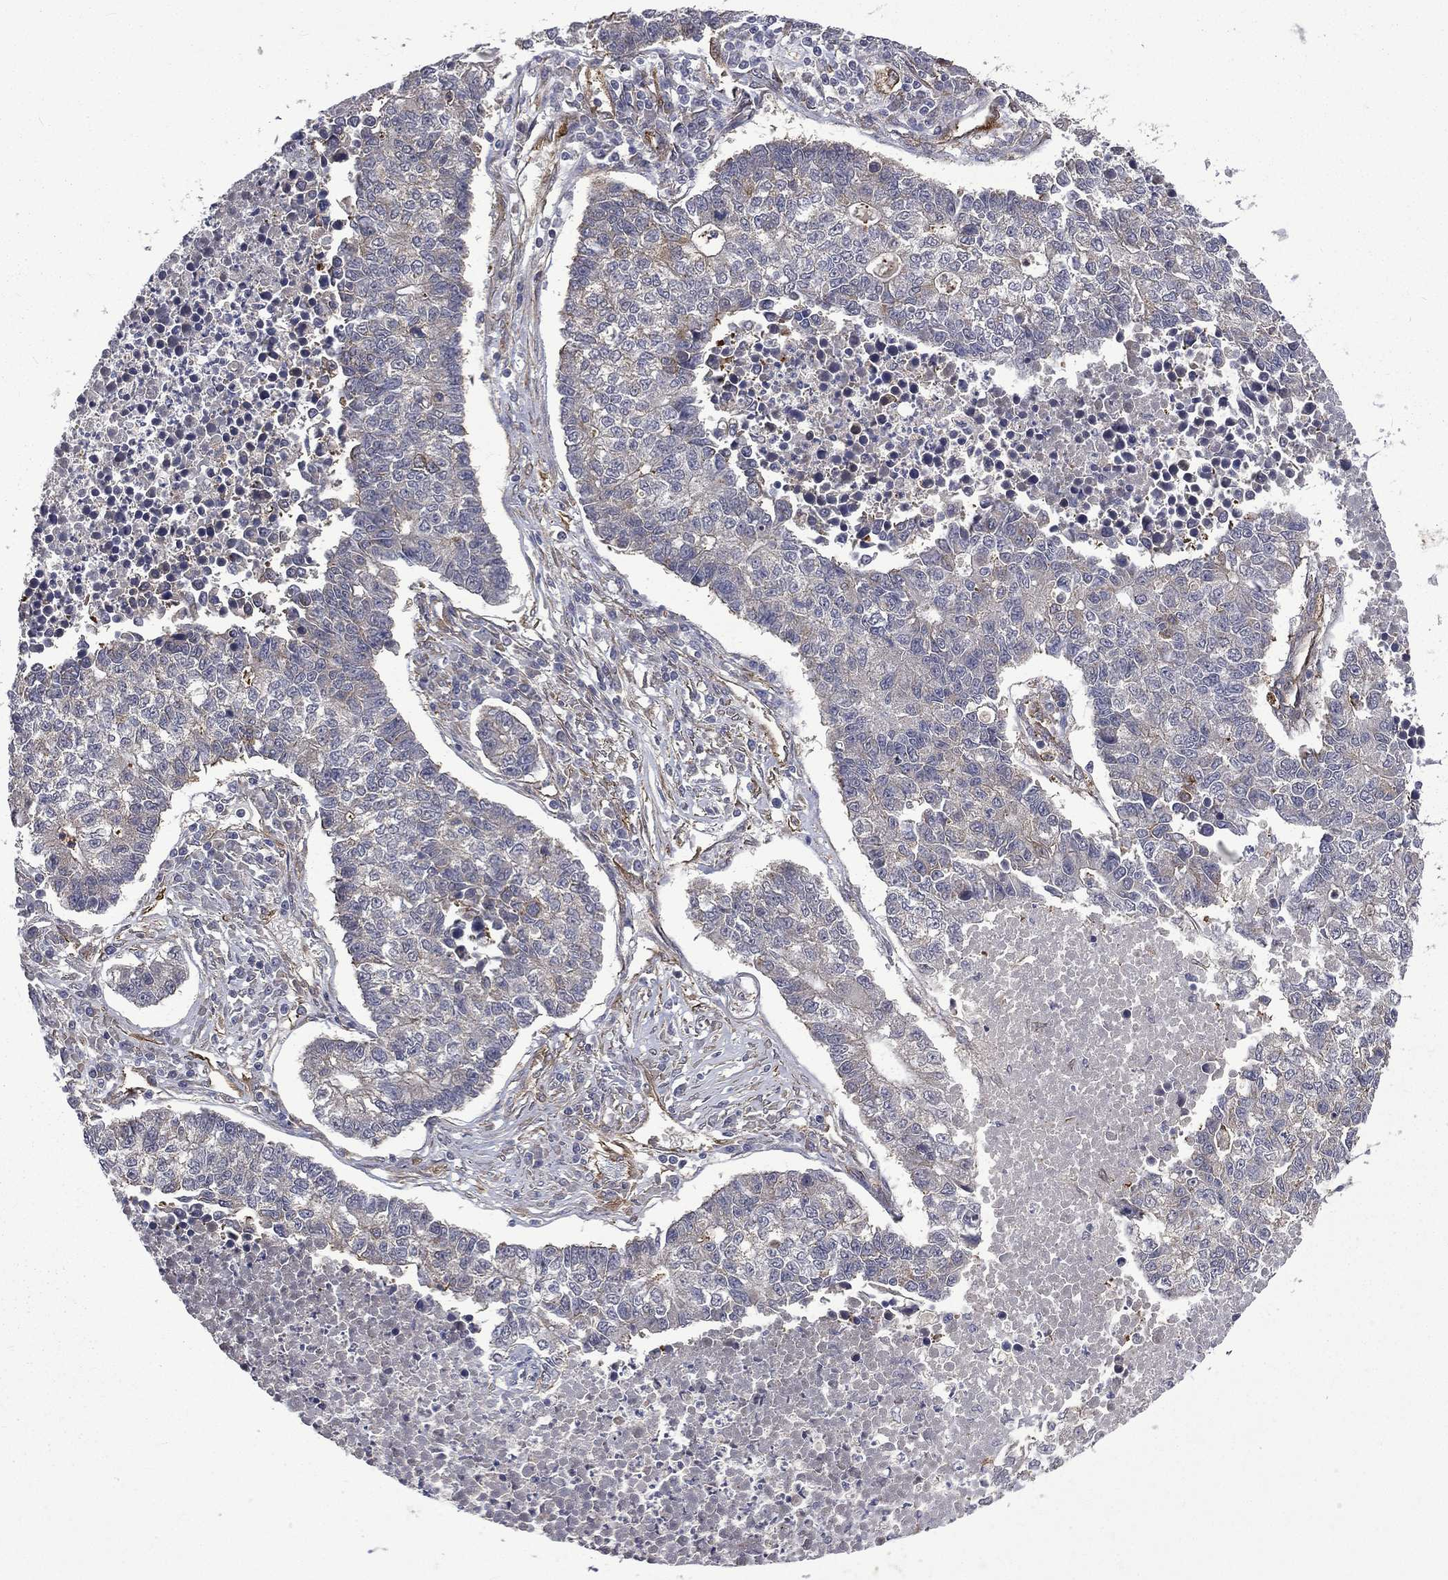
{"staining": {"intensity": "weak", "quantity": "<25%", "location": "cytoplasmic/membranous"}, "tissue": "lung cancer", "cell_type": "Tumor cells", "image_type": "cancer", "snomed": [{"axis": "morphology", "description": "Adenocarcinoma, NOS"}, {"axis": "topography", "description": "Lung"}], "caption": "Immunohistochemistry of human lung adenocarcinoma reveals no positivity in tumor cells. (Brightfield microscopy of DAB IHC at high magnification).", "gene": "PPFIBP1", "patient": {"sex": "male", "age": 57}}